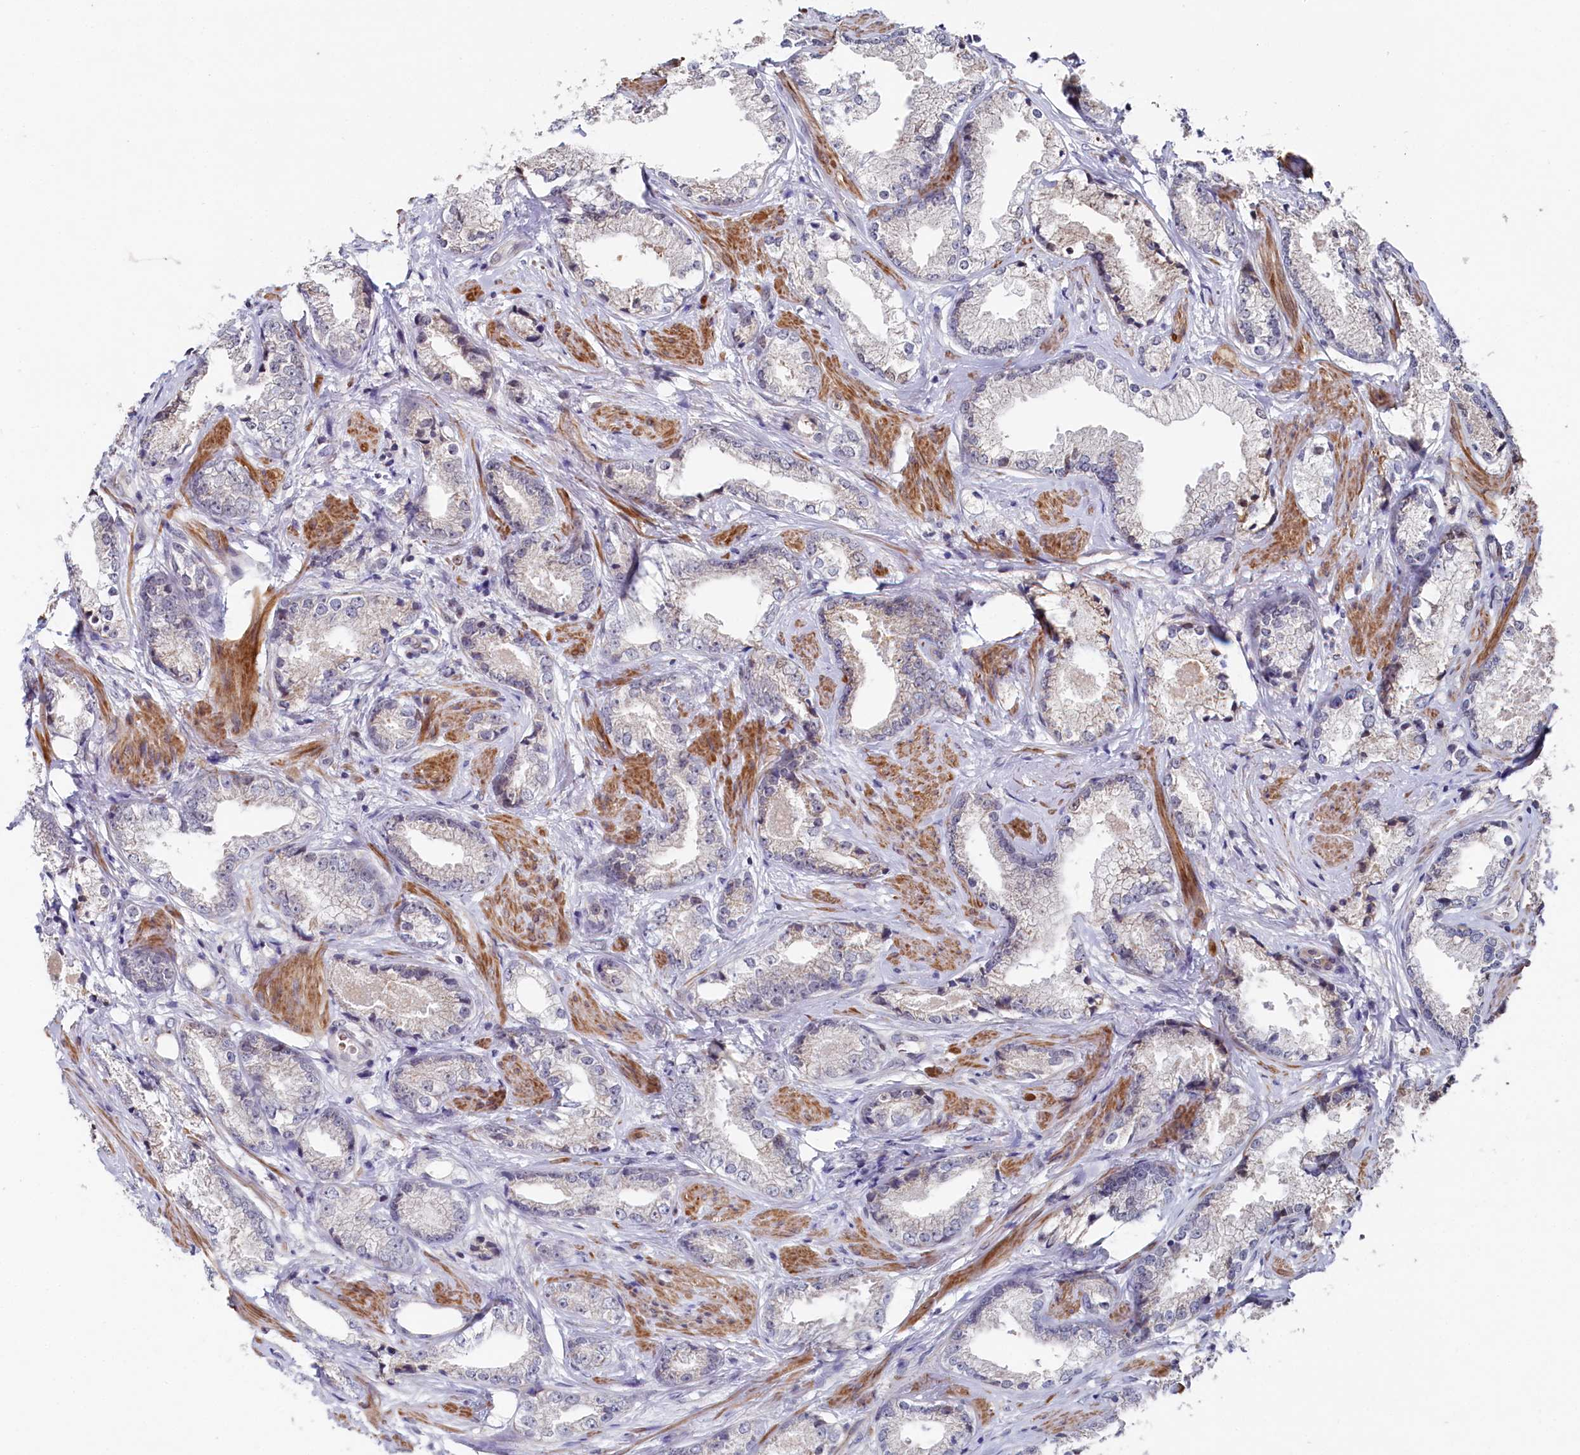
{"staining": {"intensity": "weak", "quantity": "<25%", "location": "cytoplasmic/membranous"}, "tissue": "prostate cancer", "cell_type": "Tumor cells", "image_type": "cancer", "snomed": [{"axis": "morphology", "description": "Adenocarcinoma, High grade"}, {"axis": "topography", "description": "Prostate"}], "caption": "DAB immunohistochemical staining of human prostate cancer displays no significant positivity in tumor cells.", "gene": "TIGD4", "patient": {"sex": "male", "age": 66}}